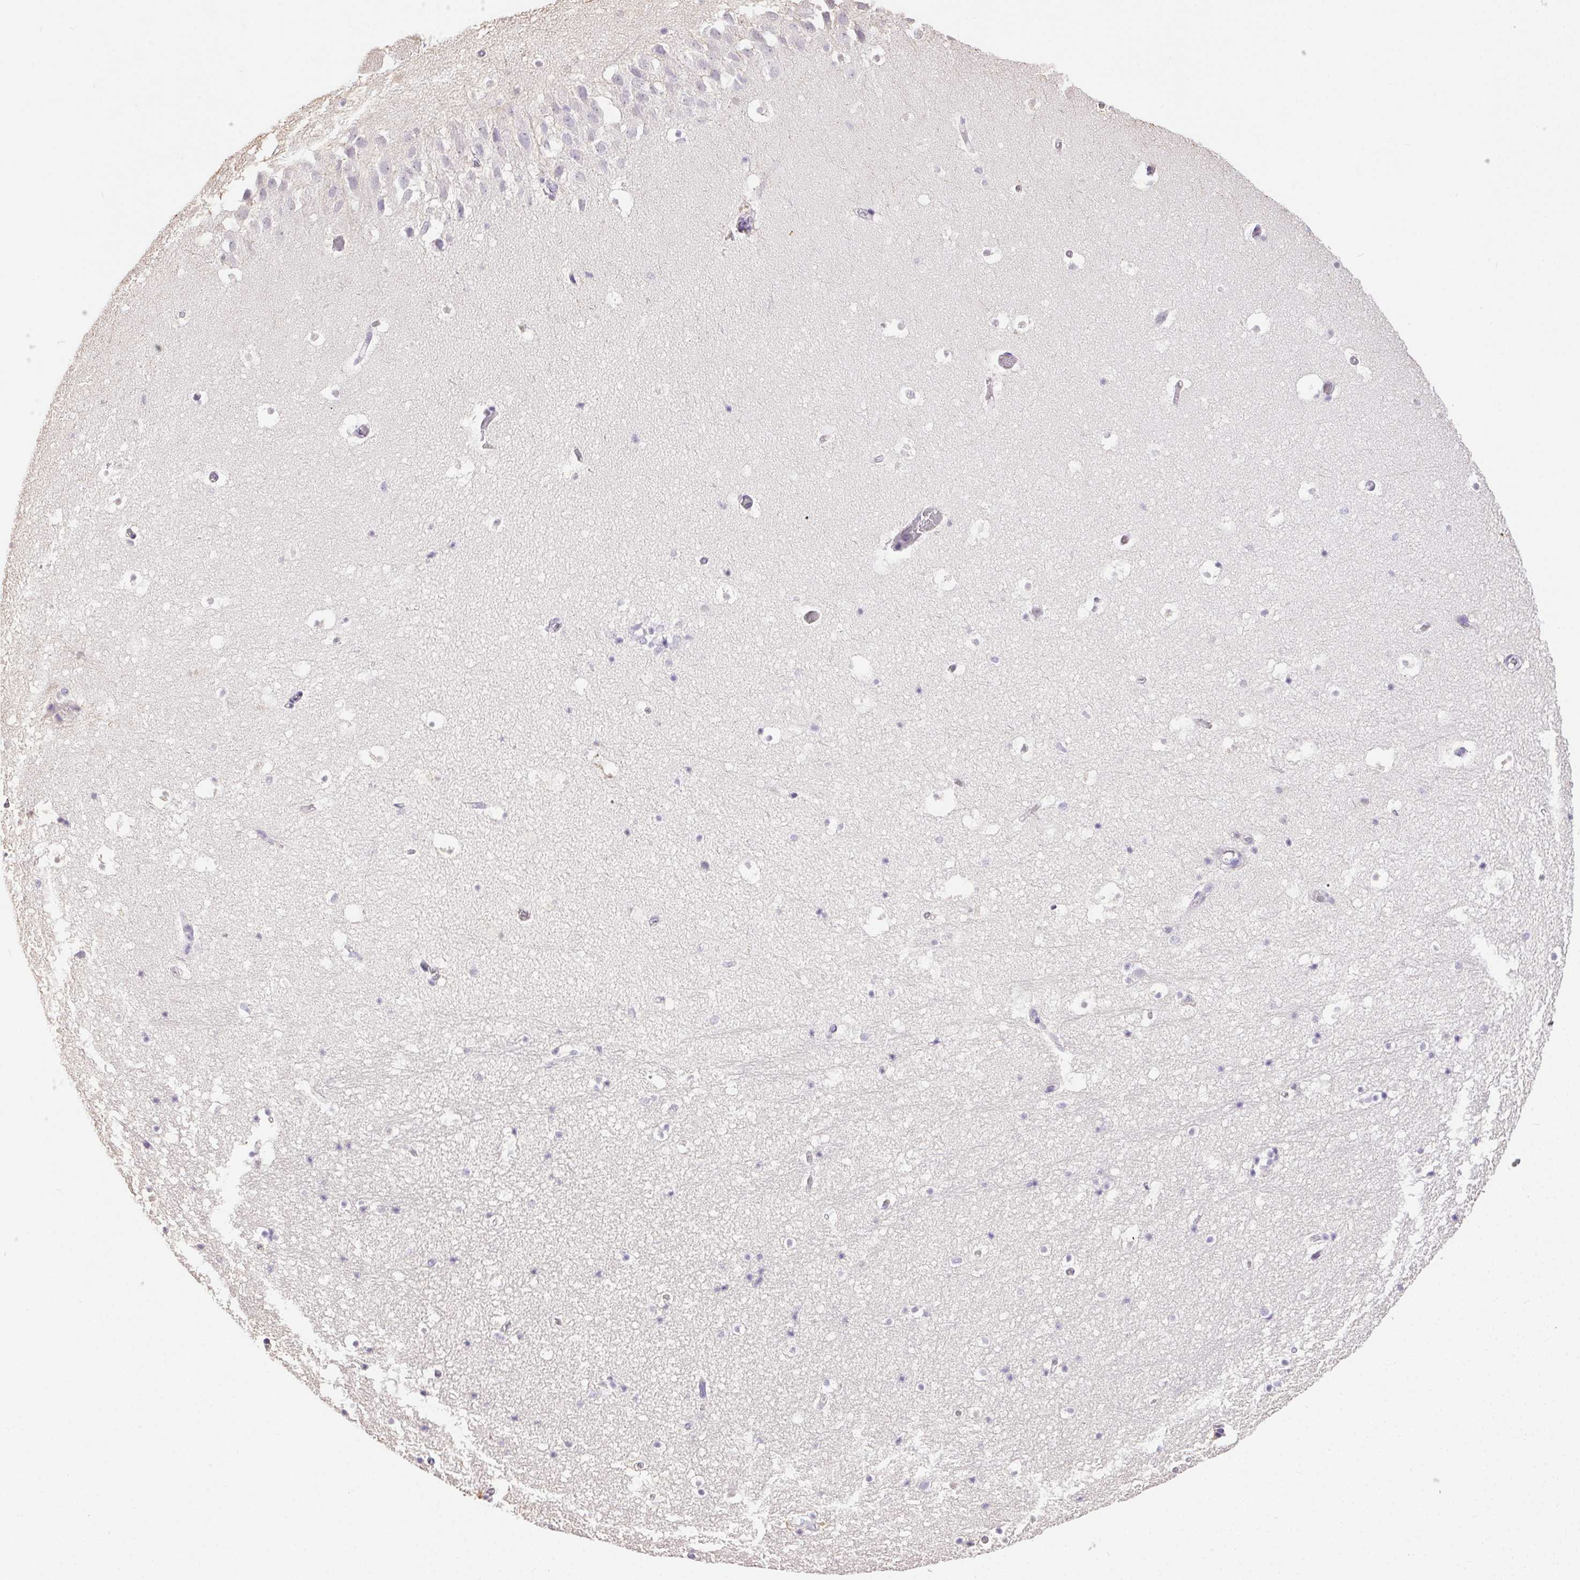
{"staining": {"intensity": "negative", "quantity": "none", "location": "none"}, "tissue": "hippocampus", "cell_type": "Glial cells", "image_type": "normal", "snomed": [{"axis": "morphology", "description": "Normal tissue, NOS"}, {"axis": "topography", "description": "Hippocampus"}], "caption": "Hippocampus stained for a protein using immunohistochemistry reveals no positivity glial cells.", "gene": "SYCE2", "patient": {"sex": "male", "age": 26}}